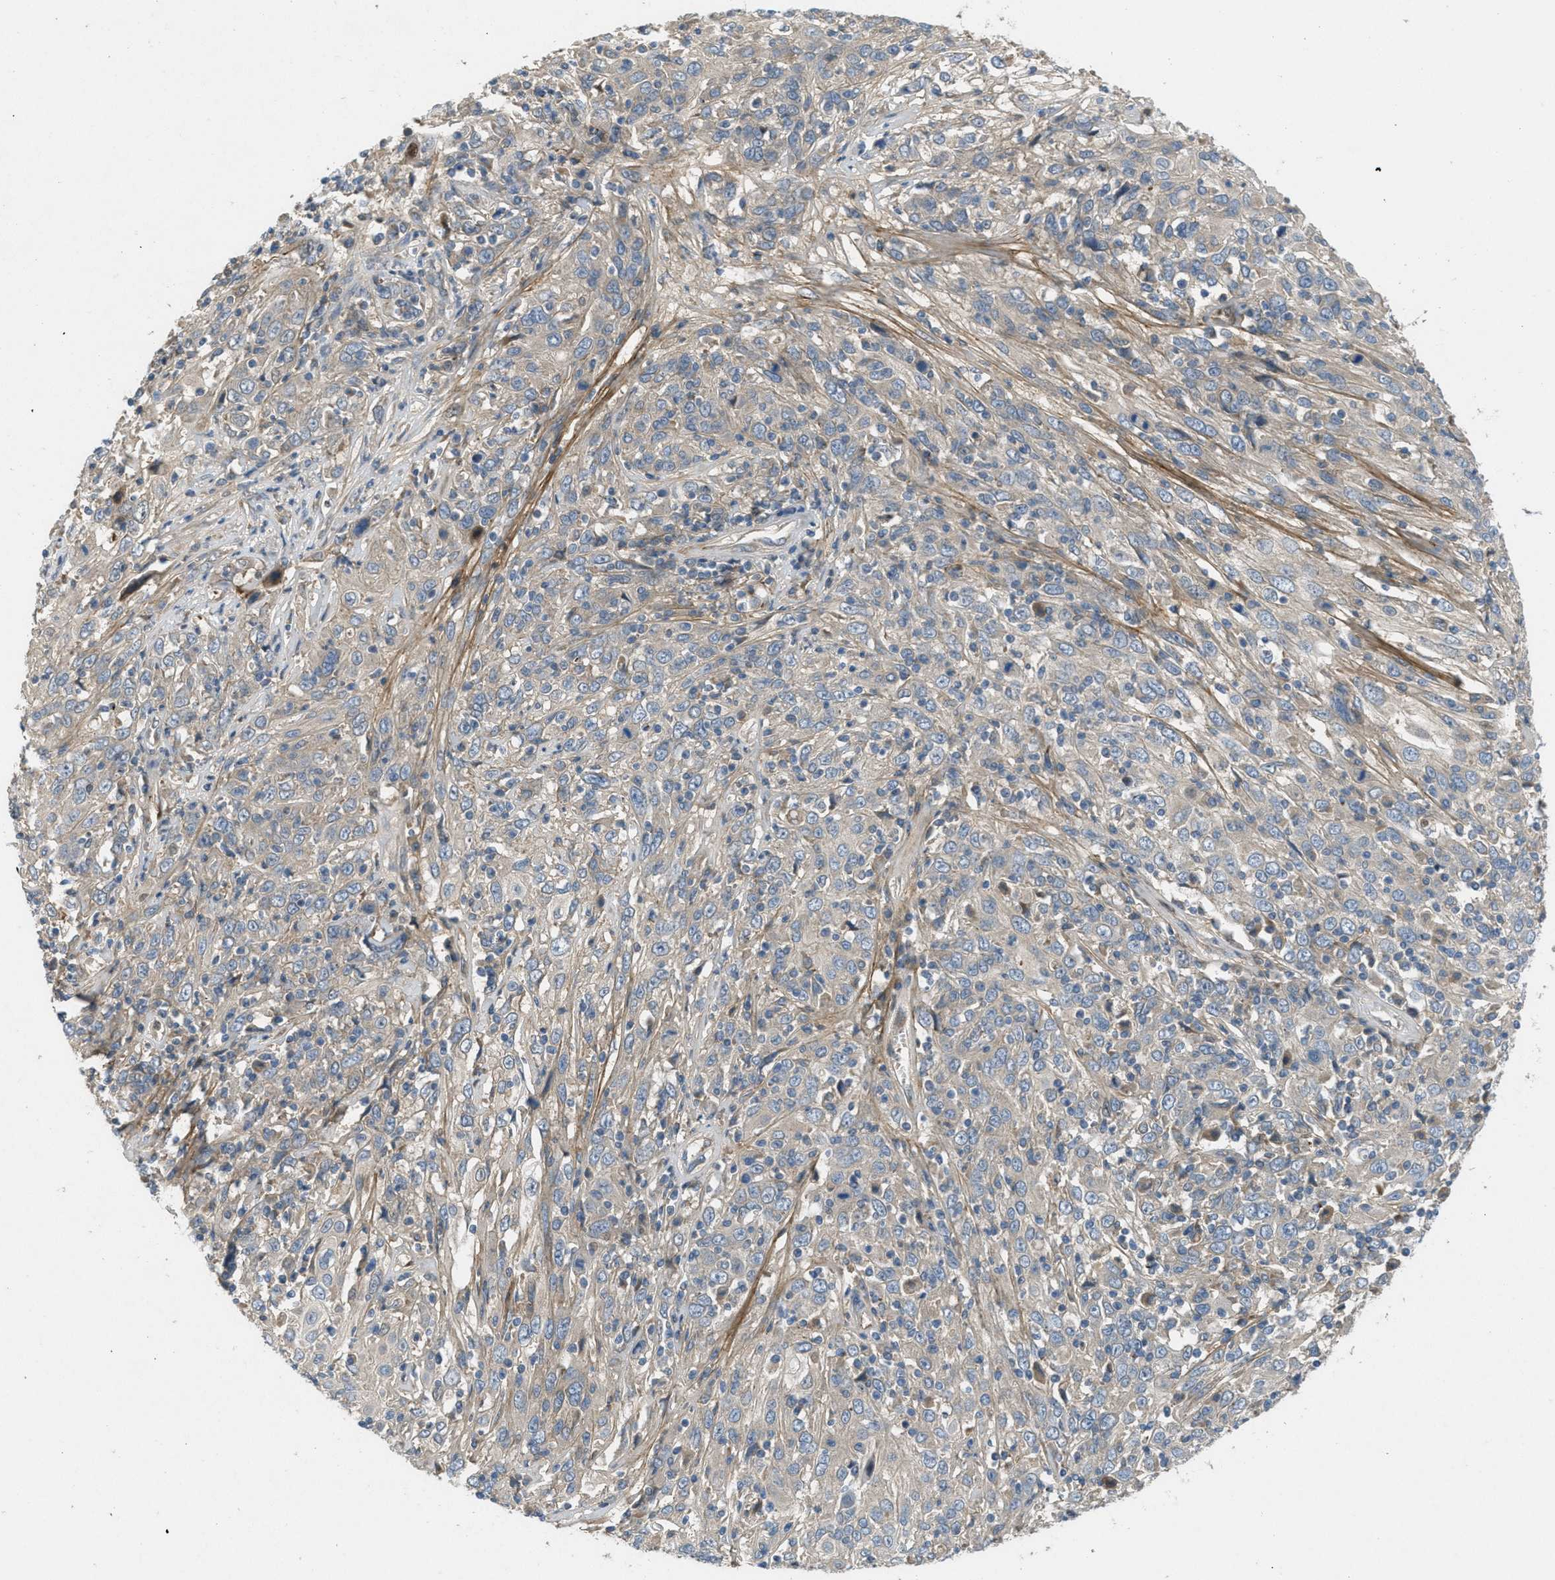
{"staining": {"intensity": "weak", "quantity": "<25%", "location": "cytoplasmic/membranous"}, "tissue": "cervical cancer", "cell_type": "Tumor cells", "image_type": "cancer", "snomed": [{"axis": "morphology", "description": "Squamous cell carcinoma, NOS"}, {"axis": "topography", "description": "Cervix"}], "caption": "High magnification brightfield microscopy of cervical squamous cell carcinoma stained with DAB (3,3'-diaminobenzidine) (brown) and counterstained with hematoxylin (blue): tumor cells show no significant positivity.", "gene": "ADCY6", "patient": {"sex": "female", "age": 46}}